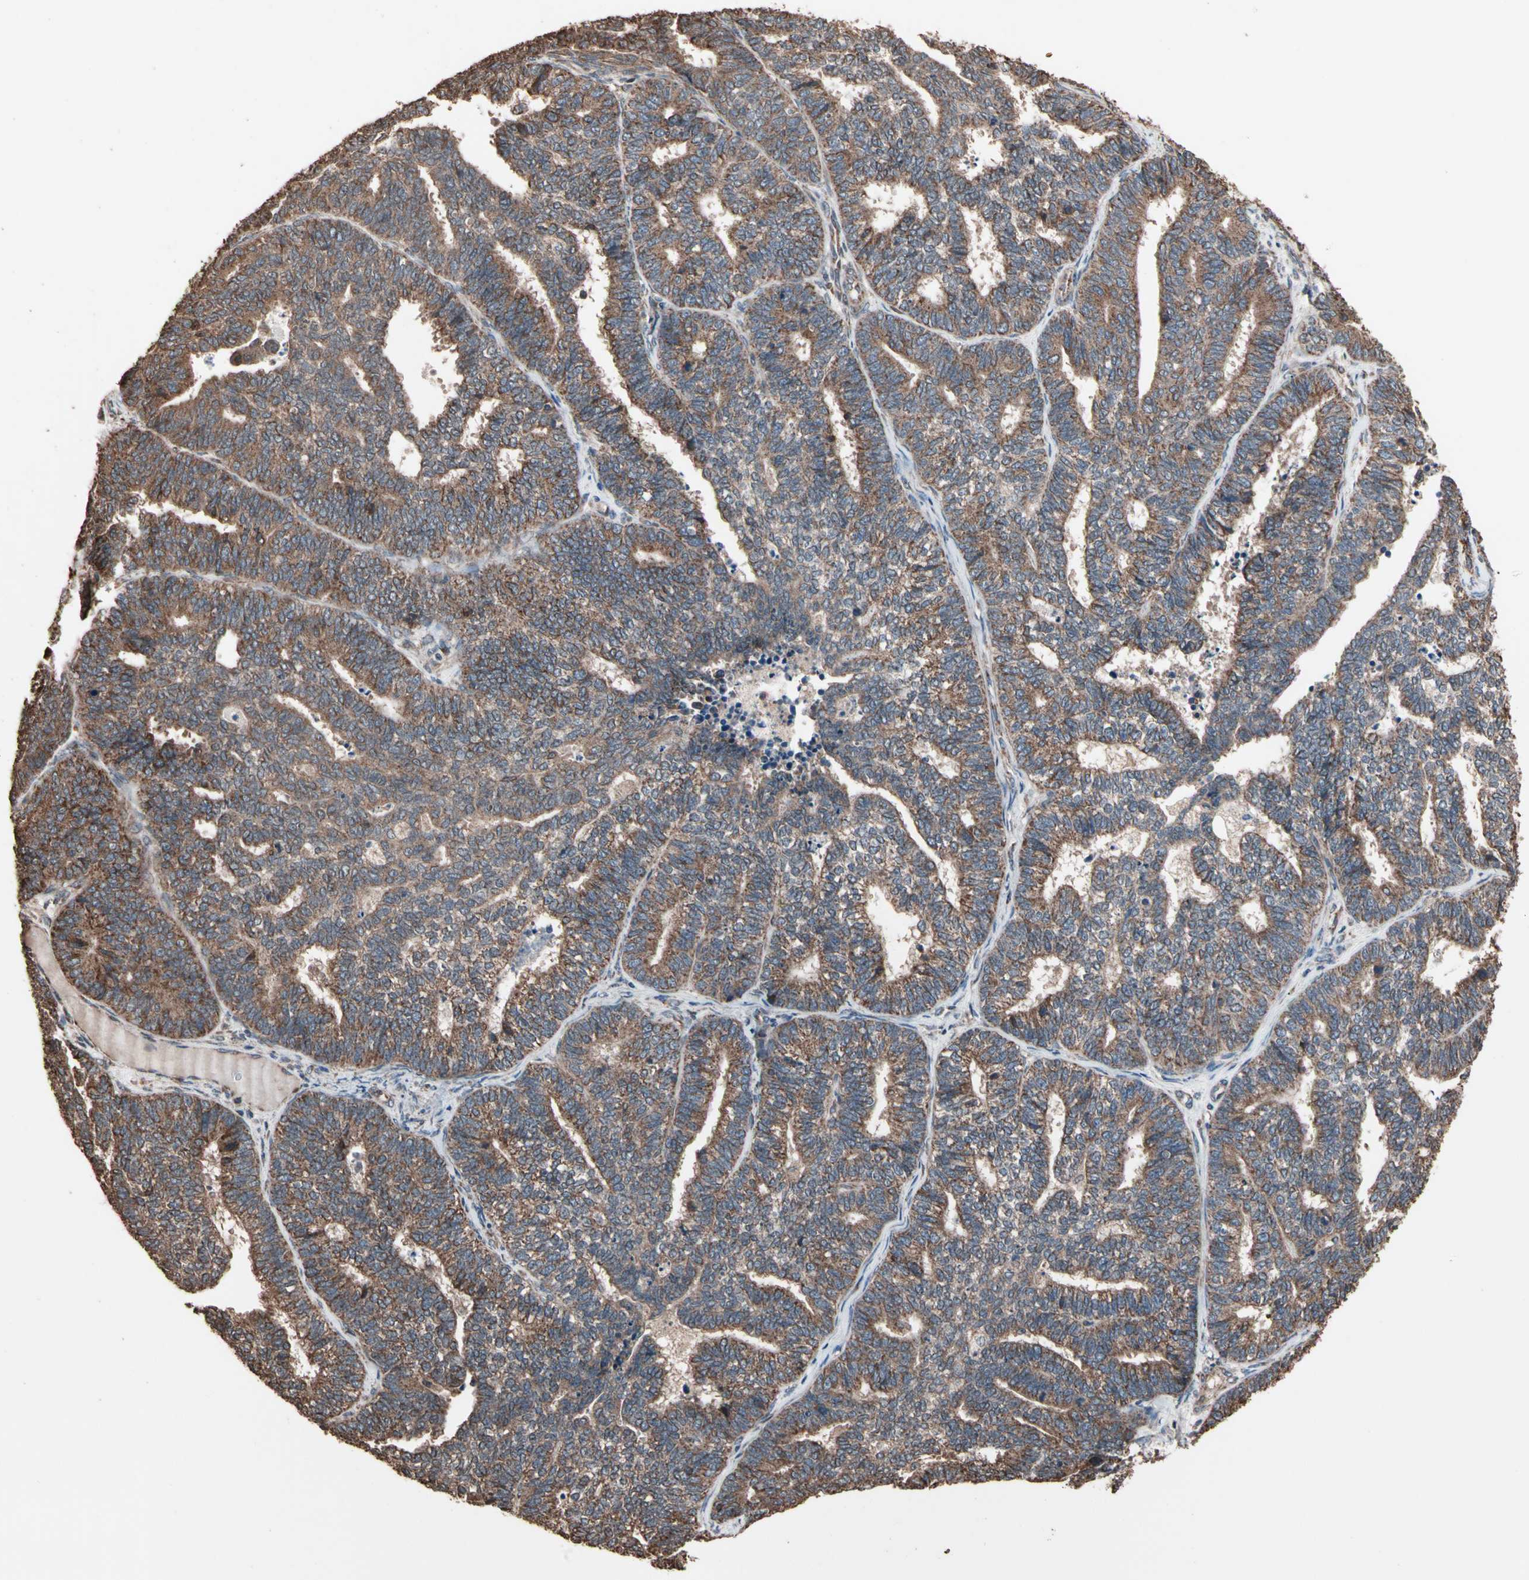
{"staining": {"intensity": "strong", "quantity": ">75%", "location": "cytoplasmic/membranous"}, "tissue": "endometrial cancer", "cell_type": "Tumor cells", "image_type": "cancer", "snomed": [{"axis": "morphology", "description": "Adenocarcinoma, NOS"}, {"axis": "topography", "description": "Endometrium"}], "caption": "Immunohistochemistry of endometrial adenocarcinoma reveals high levels of strong cytoplasmic/membranous staining in about >75% of tumor cells.", "gene": "MRPL2", "patient": {"sex": "female", "age": 70}}